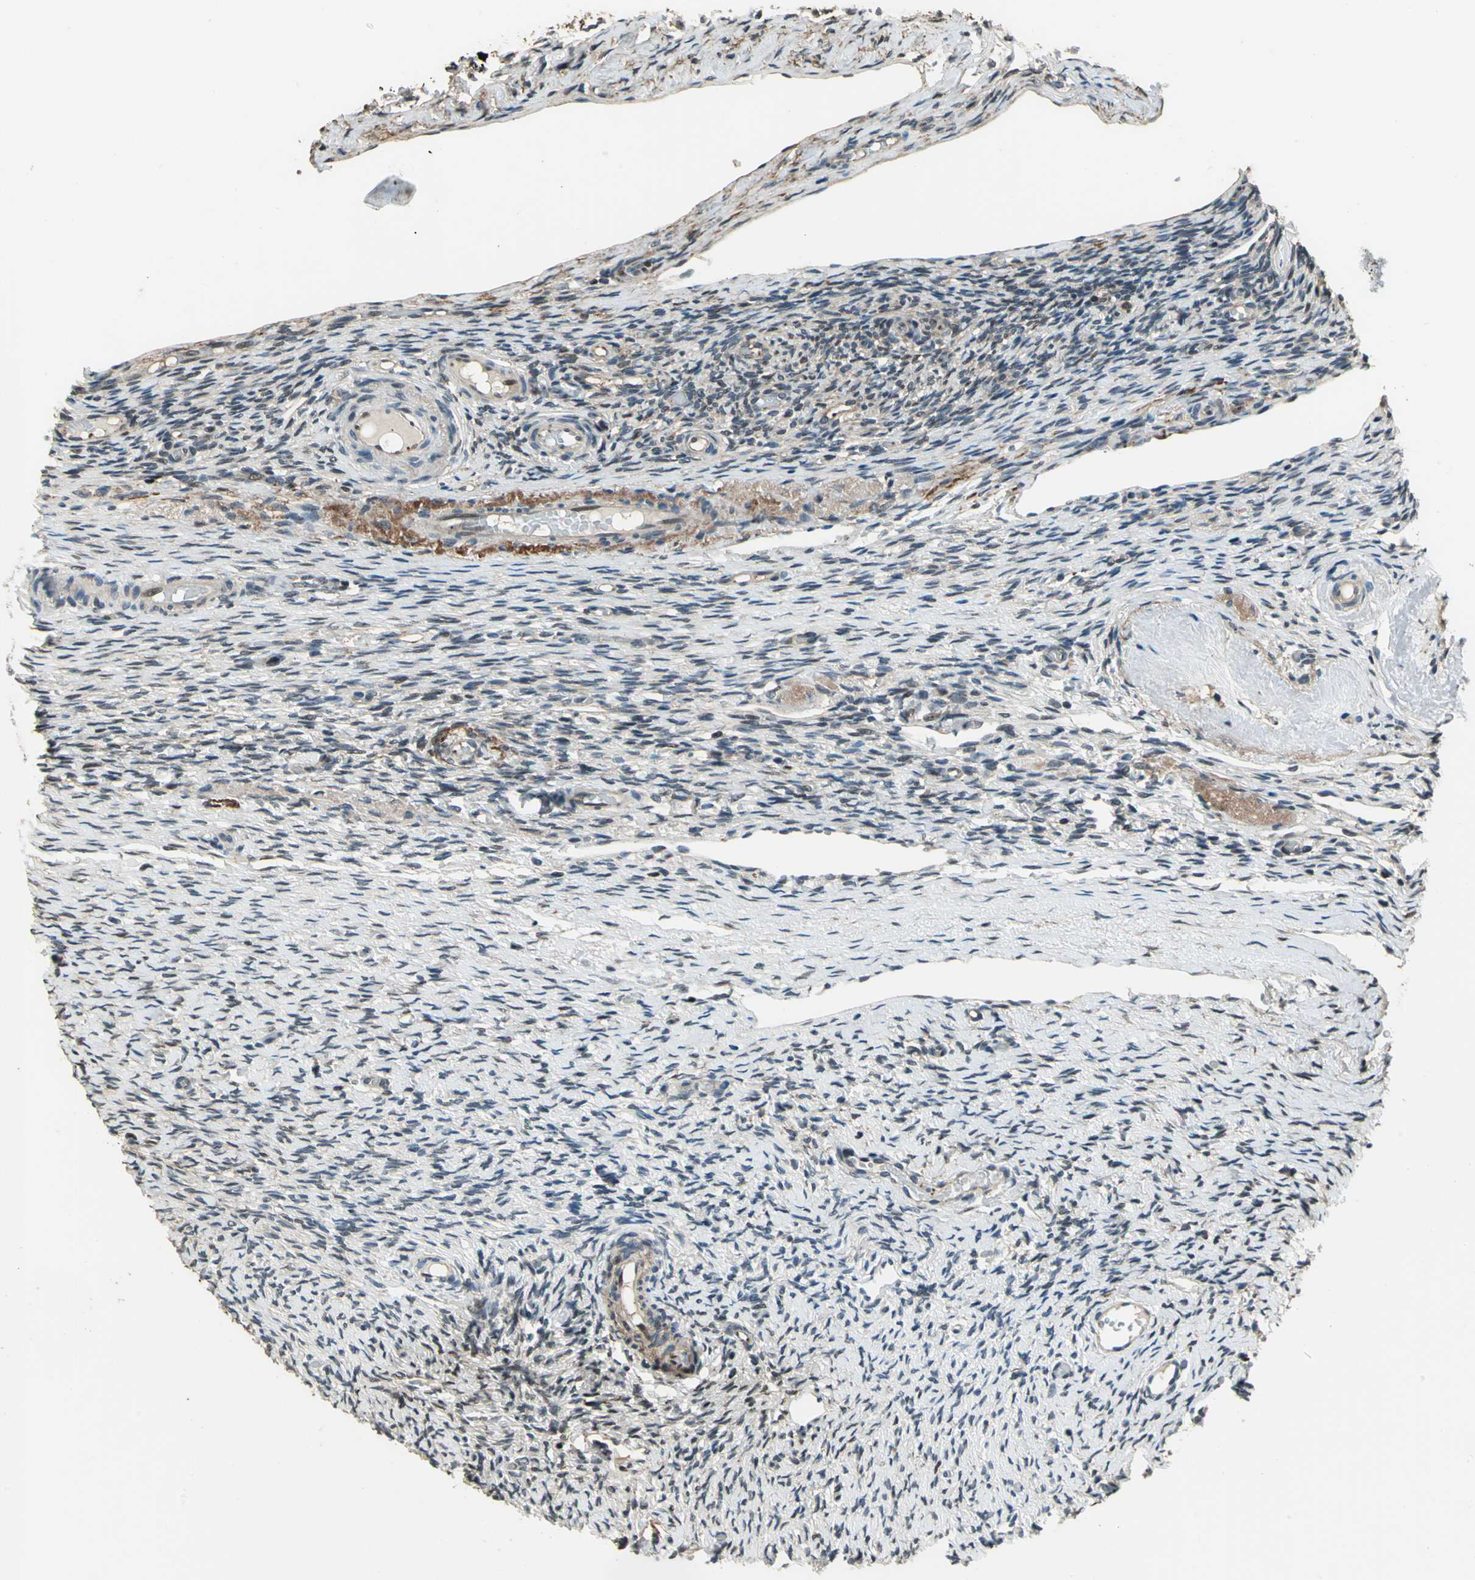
{"staining": {"intensity": "weak", "quantity": ">75%", "location": "nuclear"}, "tissue": "ovary", "cell_type": "Follicle cells", "image_type": "normal", "snomed": [{"axis": "morphology", "description": "Normal tissue, NOS"}, {"axis": "topography", "description": "Ovary"}], "caption": "Immunohistochemical staining of normal ovary shows >75% levels of weak nuclear protein staining in about >75% of follicle cells. Immunohistochemistry (ihc) stains the protein of interest in brown and the nuclei are stained blue.", "gene": "MIS18BP1", "patient": {"sex": "female", "age": 60}}